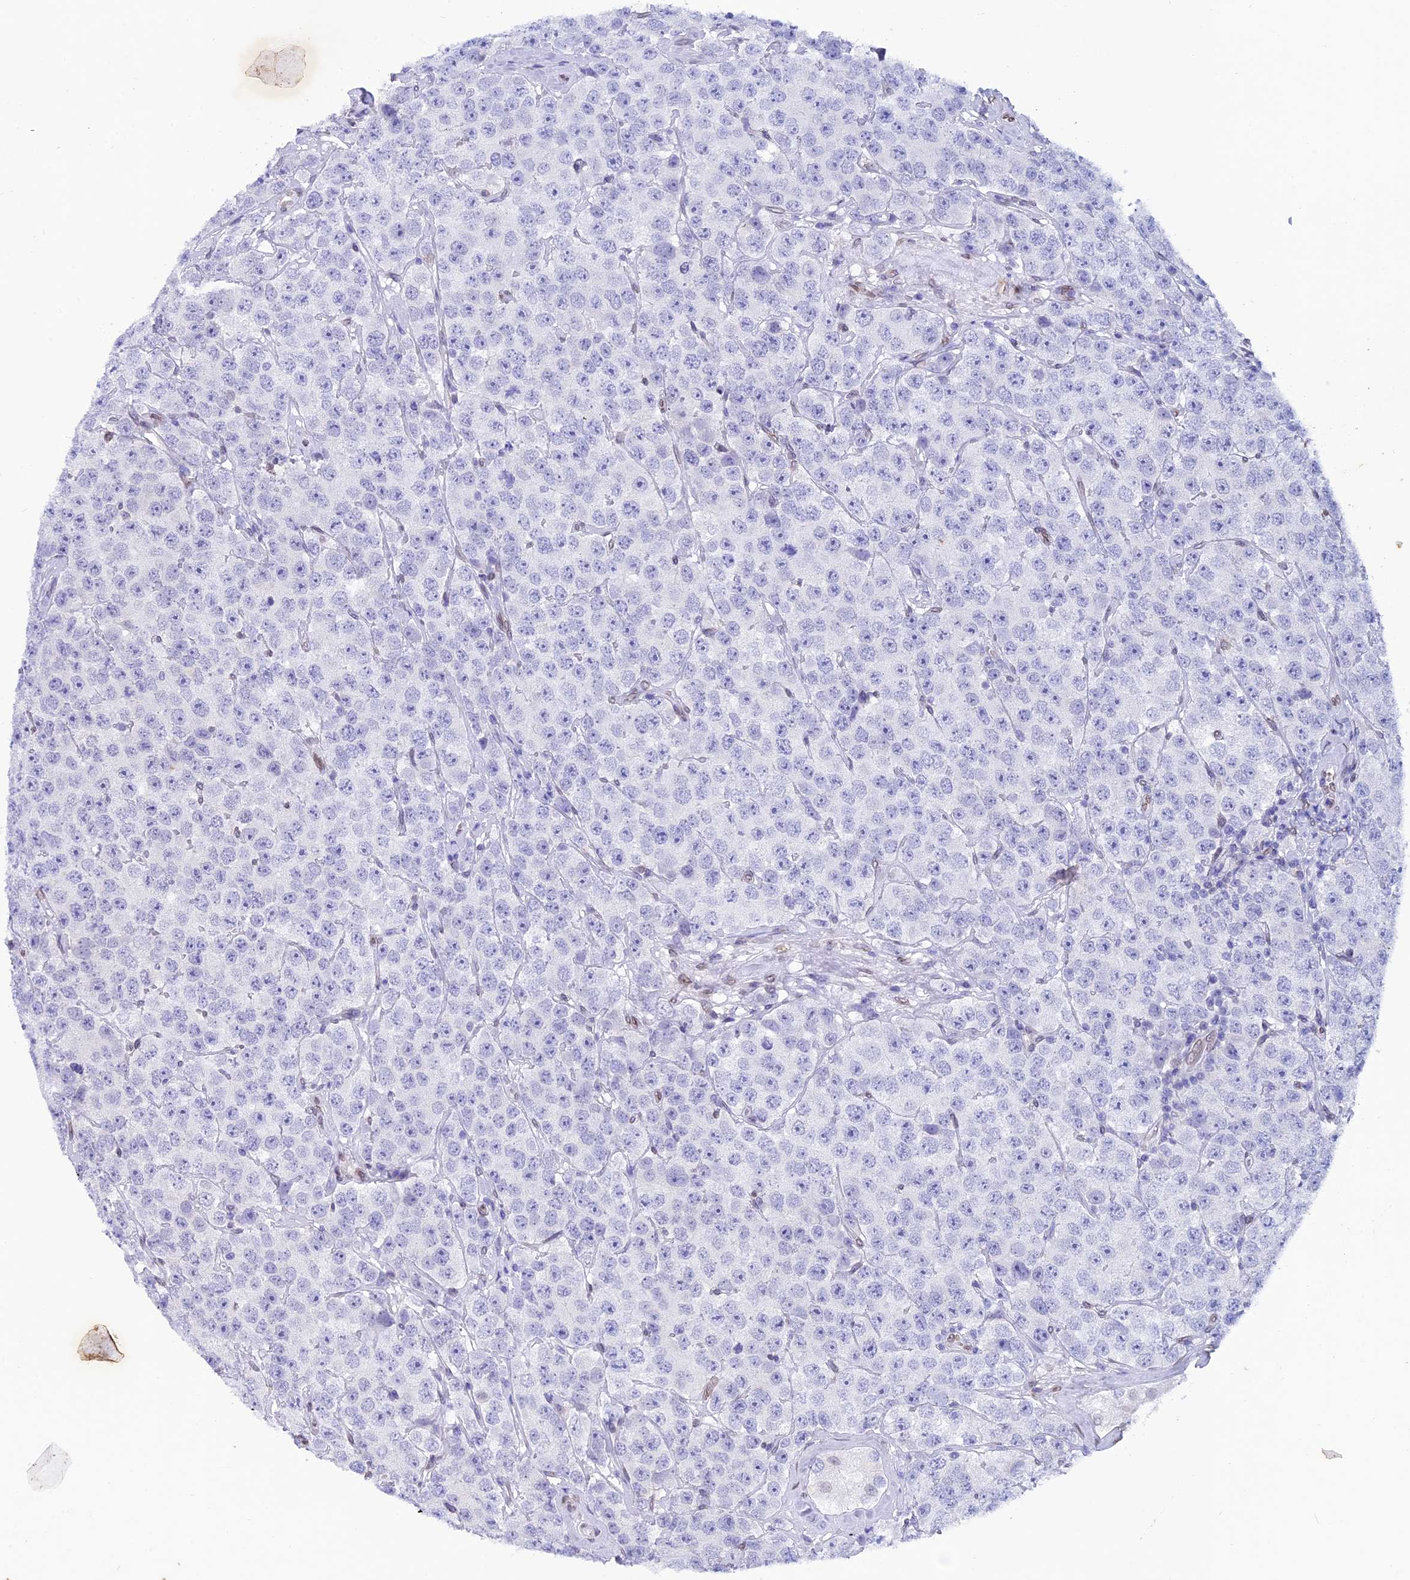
{"staining": {"intensity": "negative", "quantity": "none", "location": "none"}, "tissue": "testis cancer", "cell_type": "Tumor cells", "image_type": "cancer", "snomed": [{"axis": "morphology", "description": "Seminoma, NOS"}, {"axis": "topography", "description": "Testis"}], "caption": "DAB immunohistochemical staining of human seminoma (testis) displays no significant staining in tumor cells.", "gene": "TMPRSS7", "patient": {"sex": "male", "age": 28}}